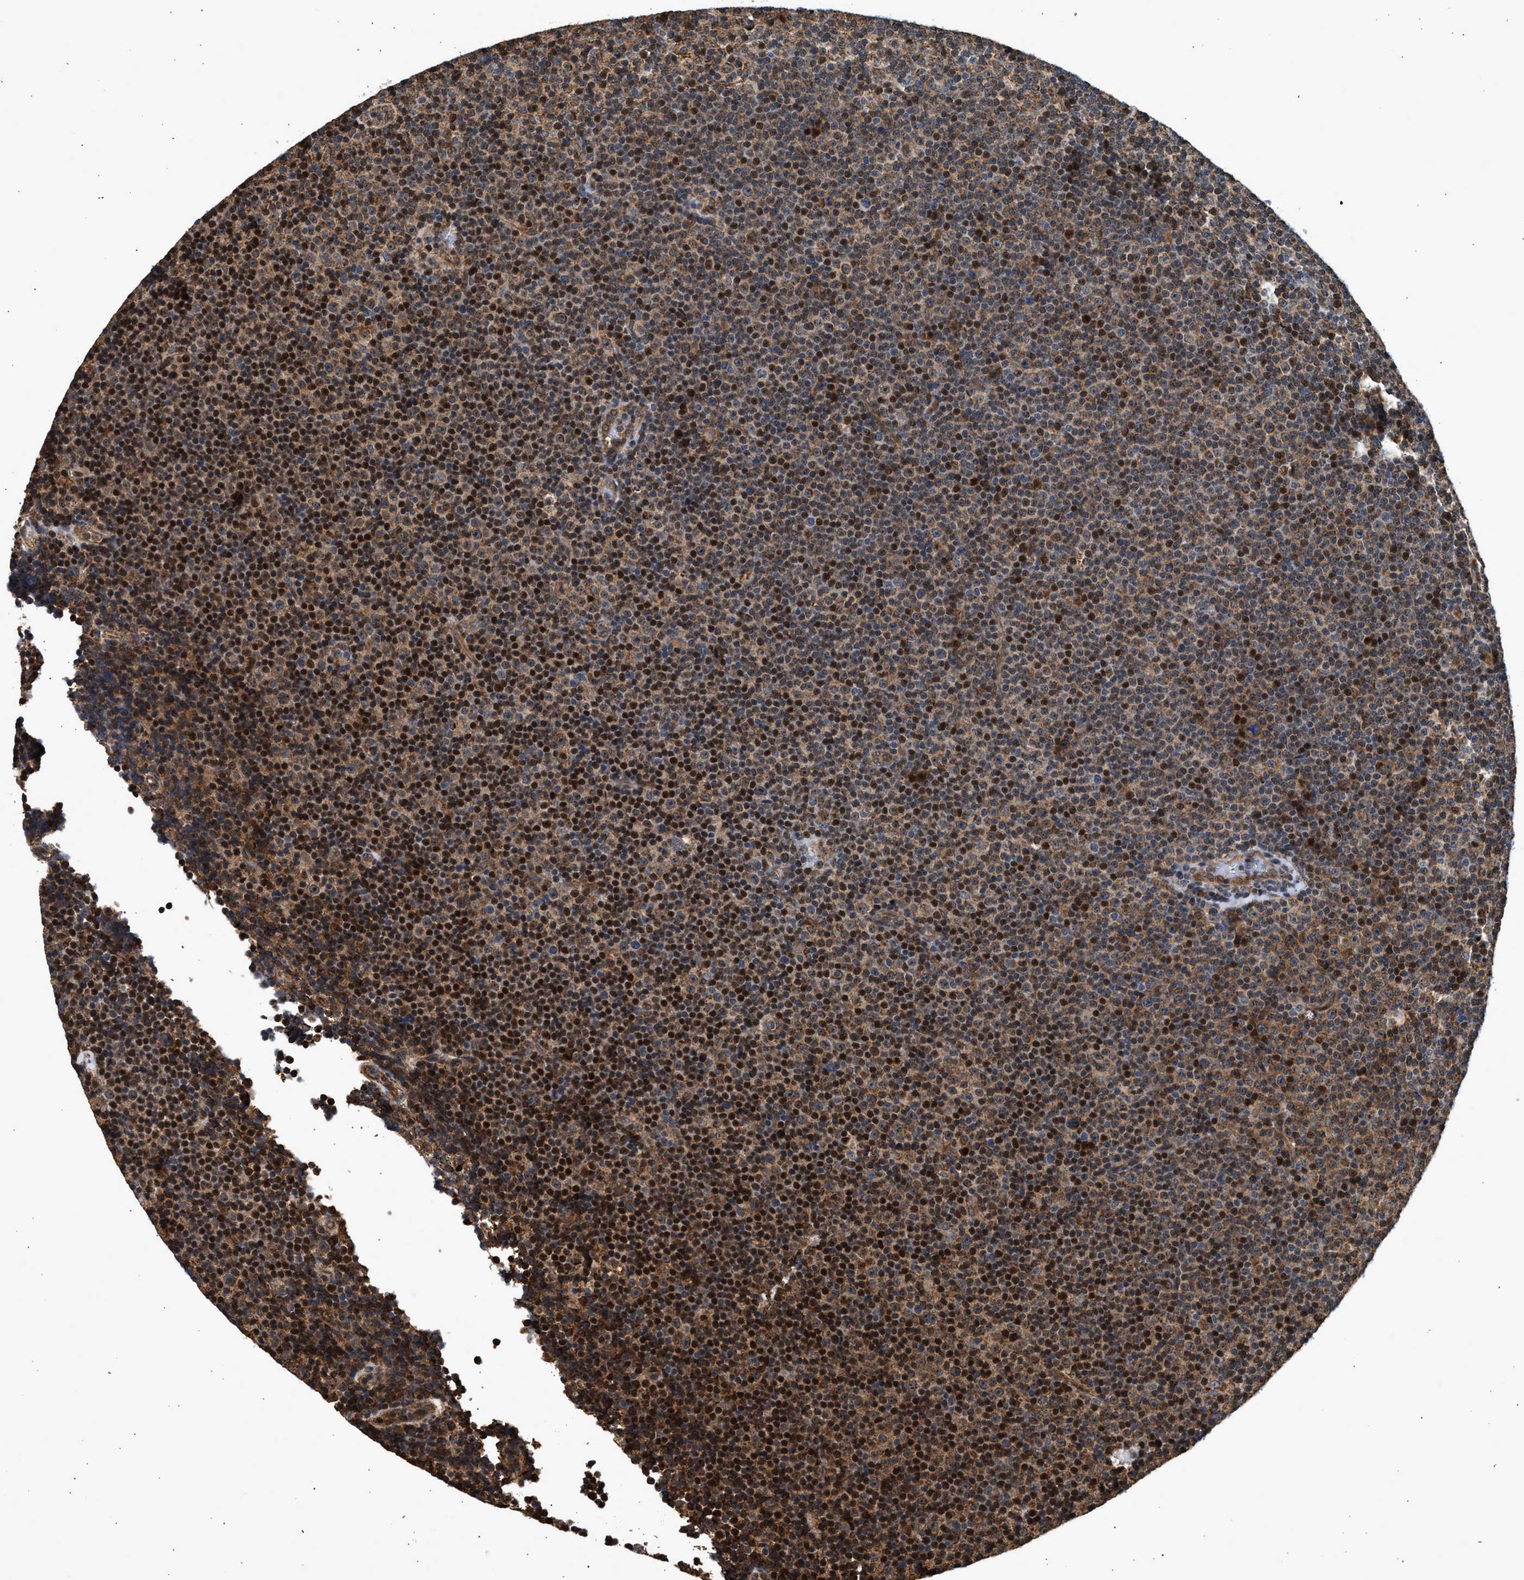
{"staining": {"intensity": "moderate", "quantity": ">75%", "location": "cytoplasmic/membranous"}, "tissue": "lymphoma", "cell_type": "Tumor cells", "image_type": "cancer", "snomed": [{"axis": "morphology", "description": "Malignant lymphoma, non-Hodgkin's type, Low grade"}, {"axis": "topography", "description": "Lymph node"}], "caption": "Immunohistochemistry (IHC) micrograph of low-grade malignant lymphoma, non-Hodgkin's type stained for a protein (brown), which demonstrates medium levels of moderate cytoplasmic/membranous positivity in approximately >75% of tumor cells.", "gene": "DUSP14", "patient": {"sex": "female", "age": 67}}